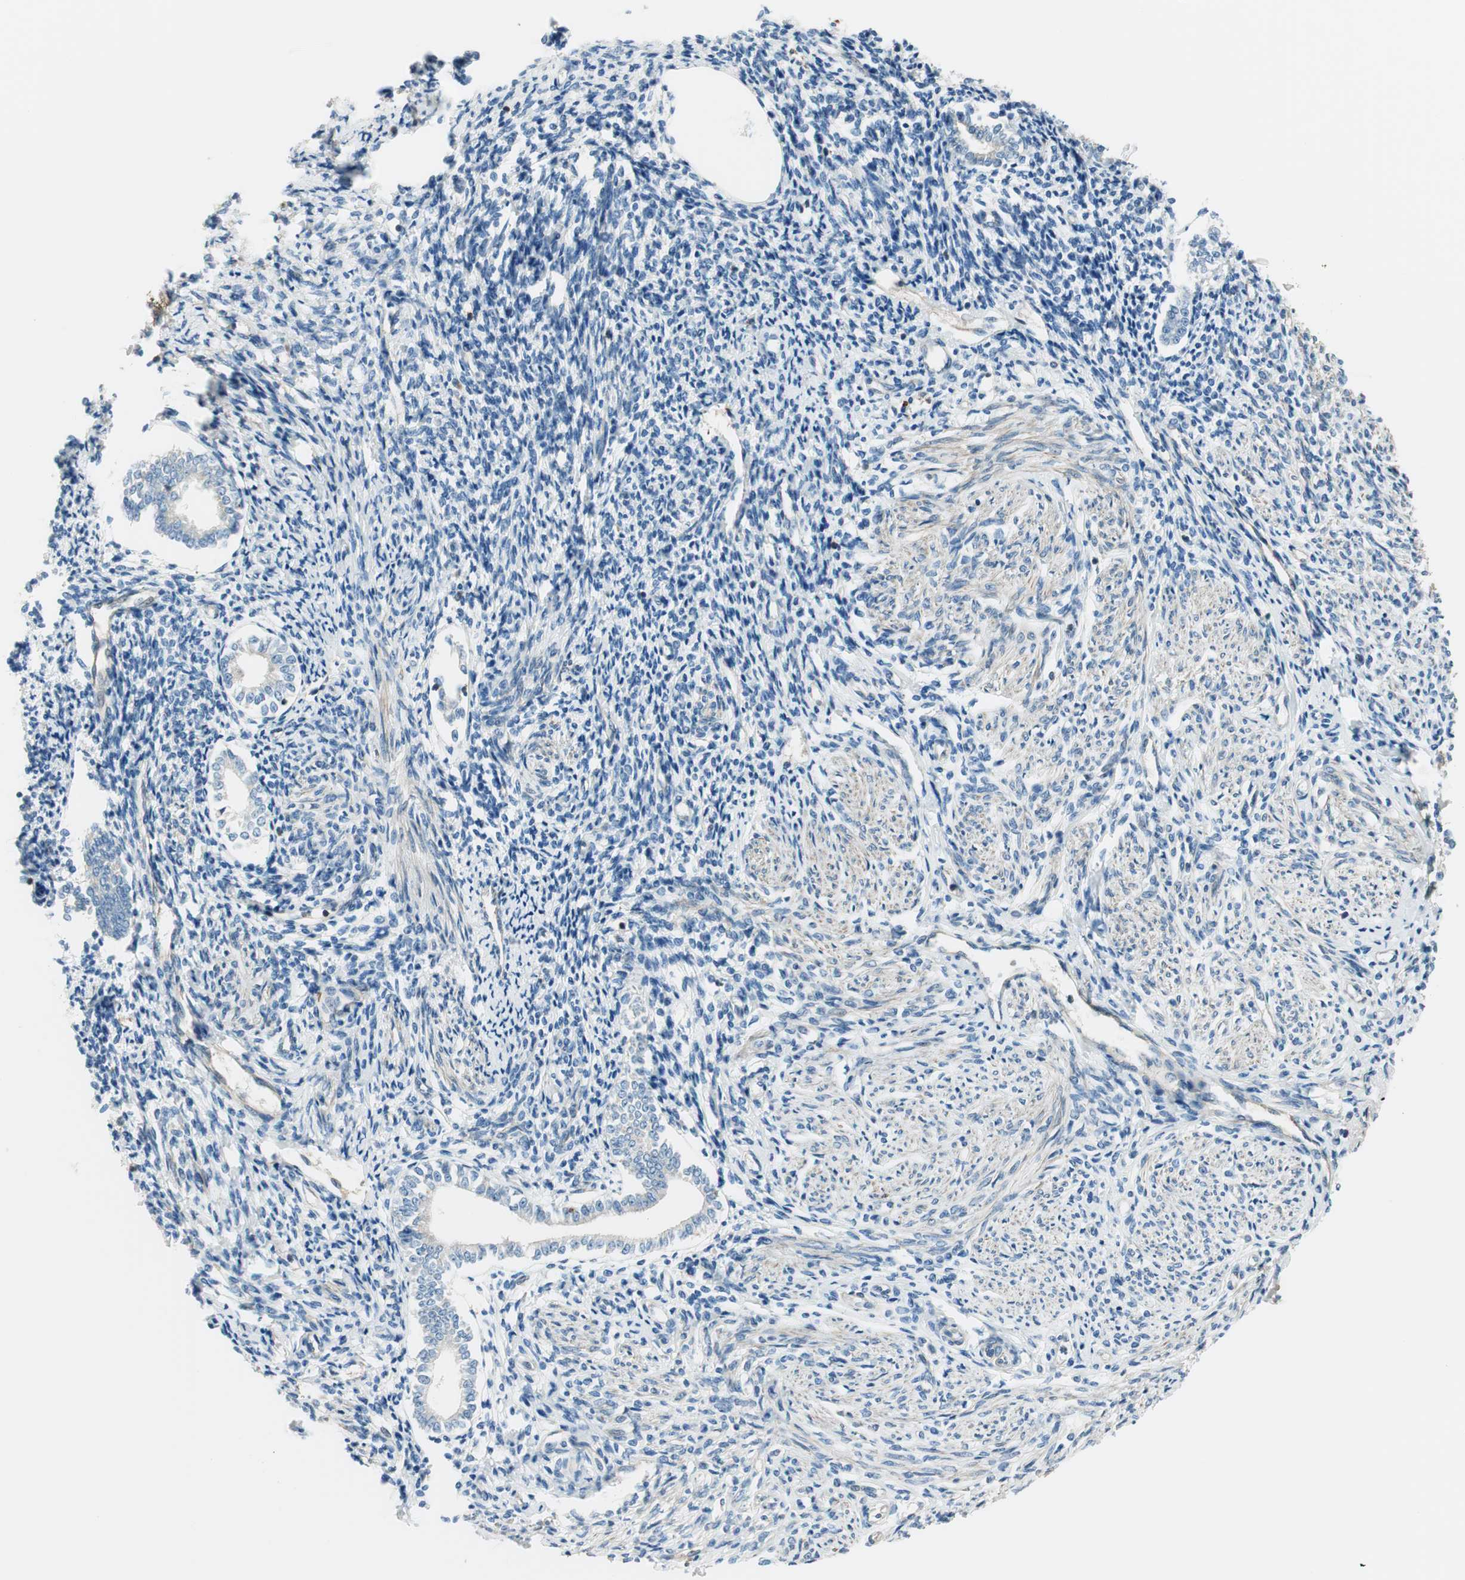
{"staining": {"intensity": "moderate", "quantity": "25%-75%", "location": "cytoplasmic/membranous"}, "tissue": "endometrium", "cell_type": "Cells in endometrial stroma", "image_type": "normal", "snomed": [{"axis": "morphology", "description": "Normal tissue, NOS"}, {"axis": "topography", "description": "Endometrium"}], "caption": "Protein analysis of normal endometrium exhibits moderate cytoplasmic/membranous positivity in about 25%-75% of cells in endometrial stroma. The staining was performed using DAB to visualize the protein expression in brown, while the nuclei were stained in blue with hematoxylin (Magnification: 20x).", "gene": "PI4K2B", "patient": {"sex": "female", "age": 71}}